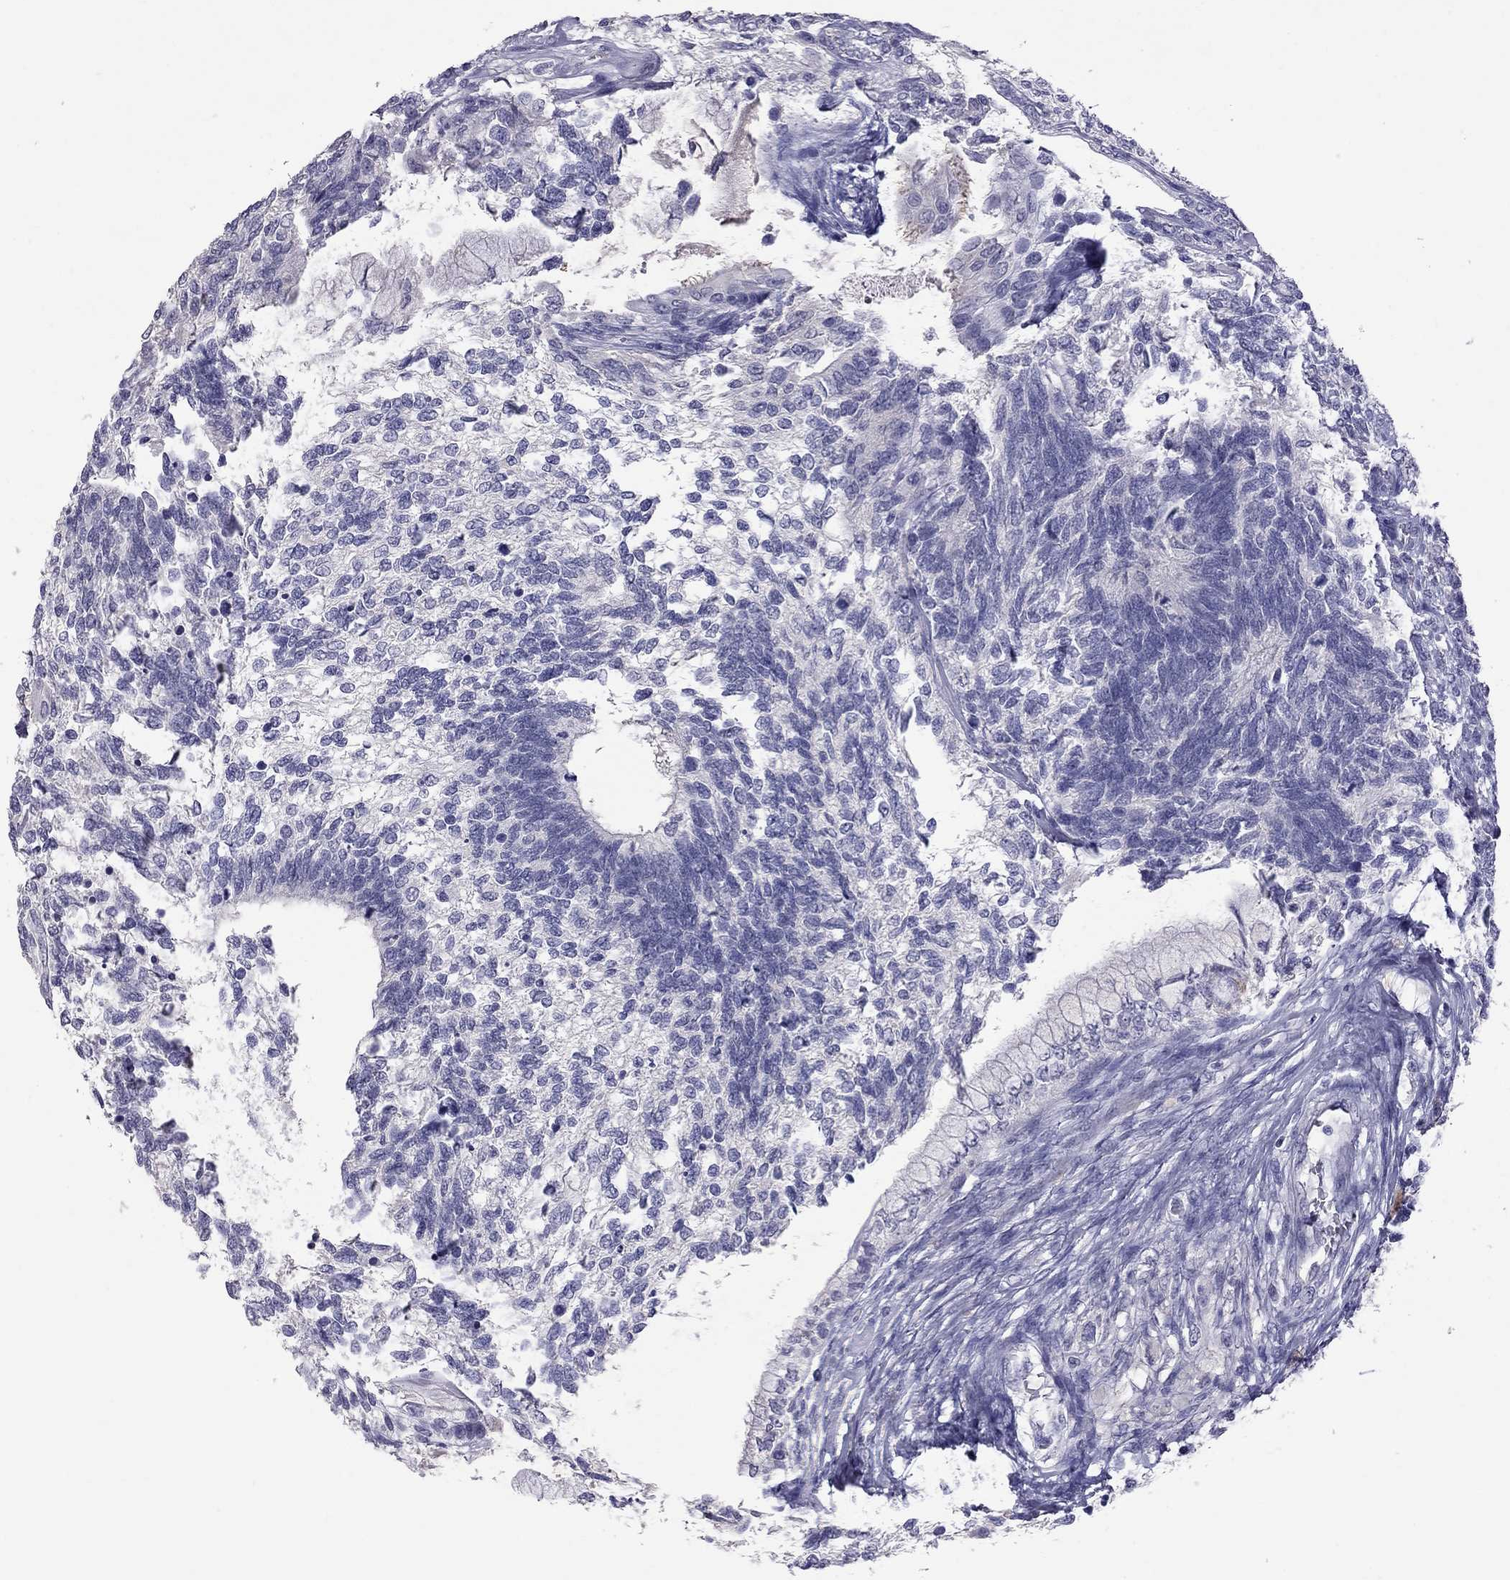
{"staining": {"intensity": "negative", "quantity": "none", "location": "none"}, "tissue": "testis cancer", "cell_type": "Tumor cells", "image_type": "cancer", "snomed": [{"axis": "morphology", "description": "Seminoma, NOS"}, {"axis": "morphology", "description": "Carcinoma, Embryonal, NOS"}, {"axis": "topography", "description": "Testis"}], "caption": "This is an immunohistochemistry (IHC) photomicrograph of testis cancer. There is no positivity in tumor cells.", "gene": "CFAP91", "patient": {"sex": "male", "age": 41}}